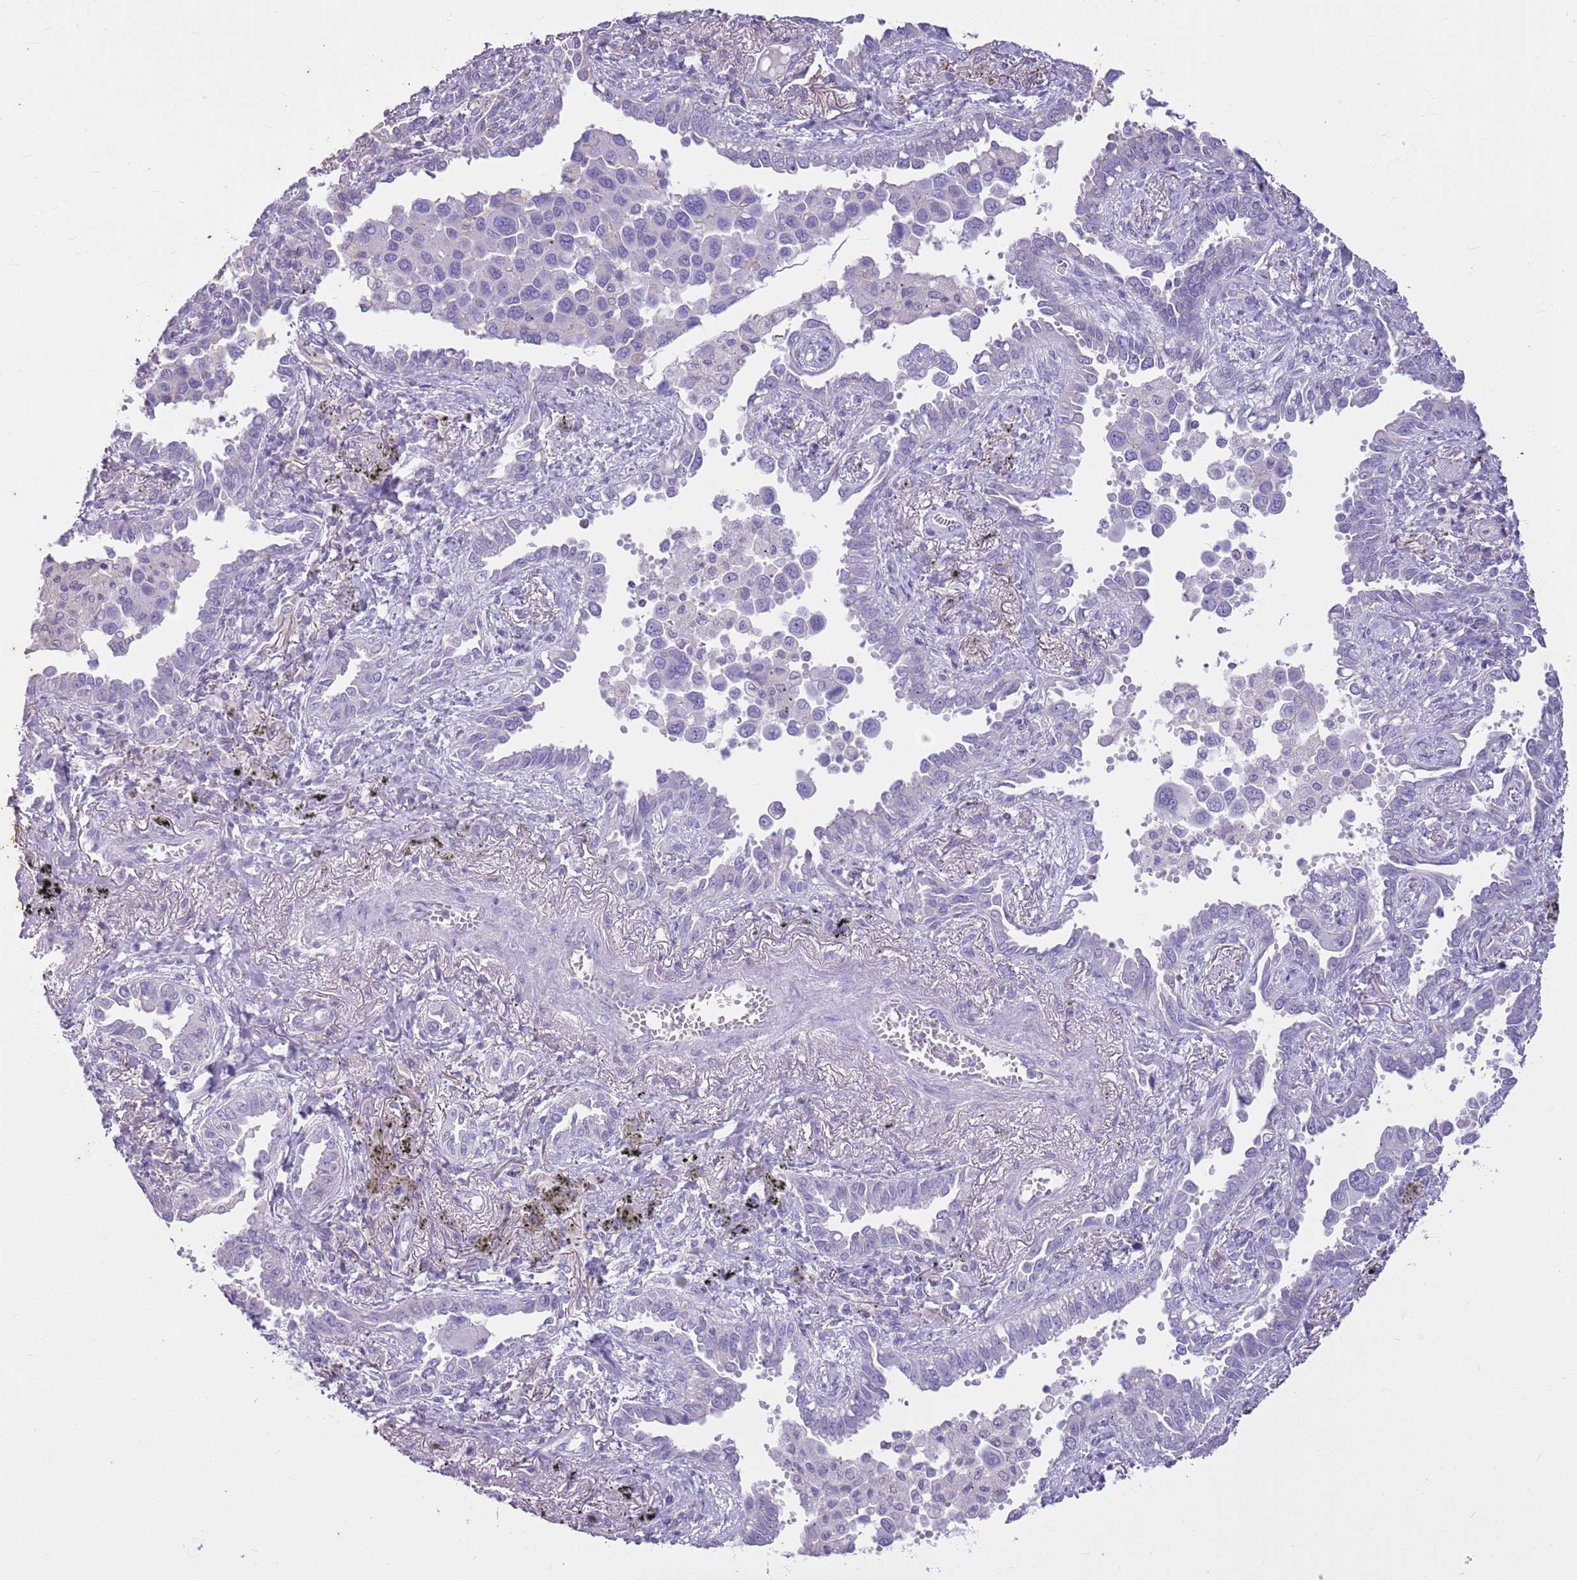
{"staining": {"intensity": "negative", "quantity": "none", "location": "none"}, "tissue": "lung cancer", "cell_type": "Tumor cells", "image_type": "cancer", "snomed": [{"axis": "morphology", "description": "Adenocarcinoma, NOS"}, {"axis": "topography", "description": "Lung"}], "caption": "Immunohistochemistry histopathology image of neoplastic tissue: human lung cancer (adenocarcinoma) stained with DAB (3,3'-diaminobenzidine) shows no significant protein positivity in tumor cells.", "gene": "CNPPD1", "patient": {"sex": "male", "age": 67}}